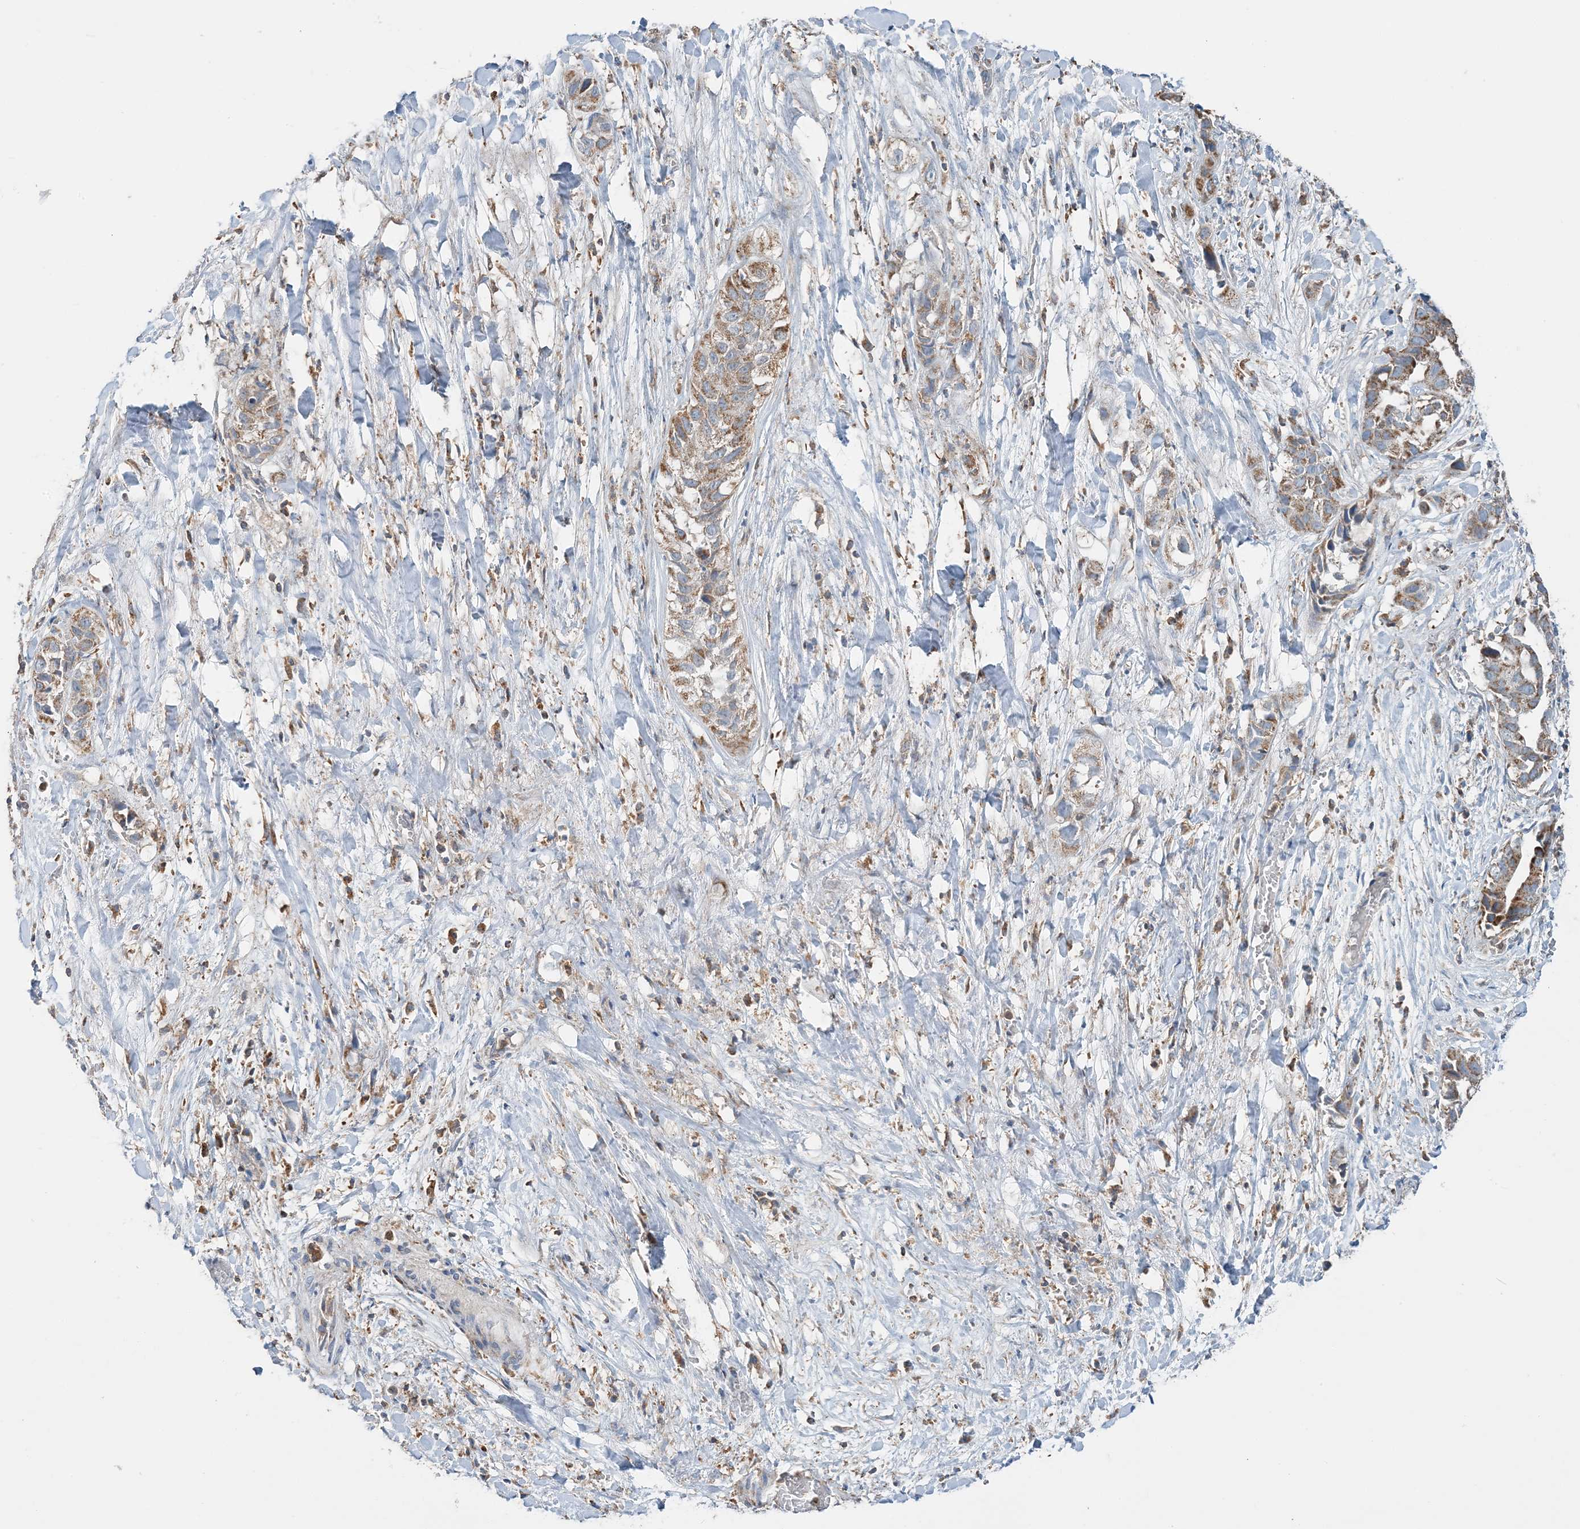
{"staining": {"intensity": "moderate", "quantity": ">75%", "location": "cytoplasmic/membranous"}, "tissue": "liver cancer", "cell_type": "Tumor cells", "image_type": "cancer", "snomed": [{"axis": "morphology", "description": "Cholangiocarcinoma"}, {"axis": "topography", "description": "Liver"}], "caption": "Tumor cells show moderate cytoplasmic/membranous staining in about >75% of cells in liver cholangiocarcinoma. Using DAB (brown) and hematoxylin (blue) stains, captured at high magnification using brightfield microscopy.", "gene": "TMLHE", "patient": {"sex": "female", "age": 52}}